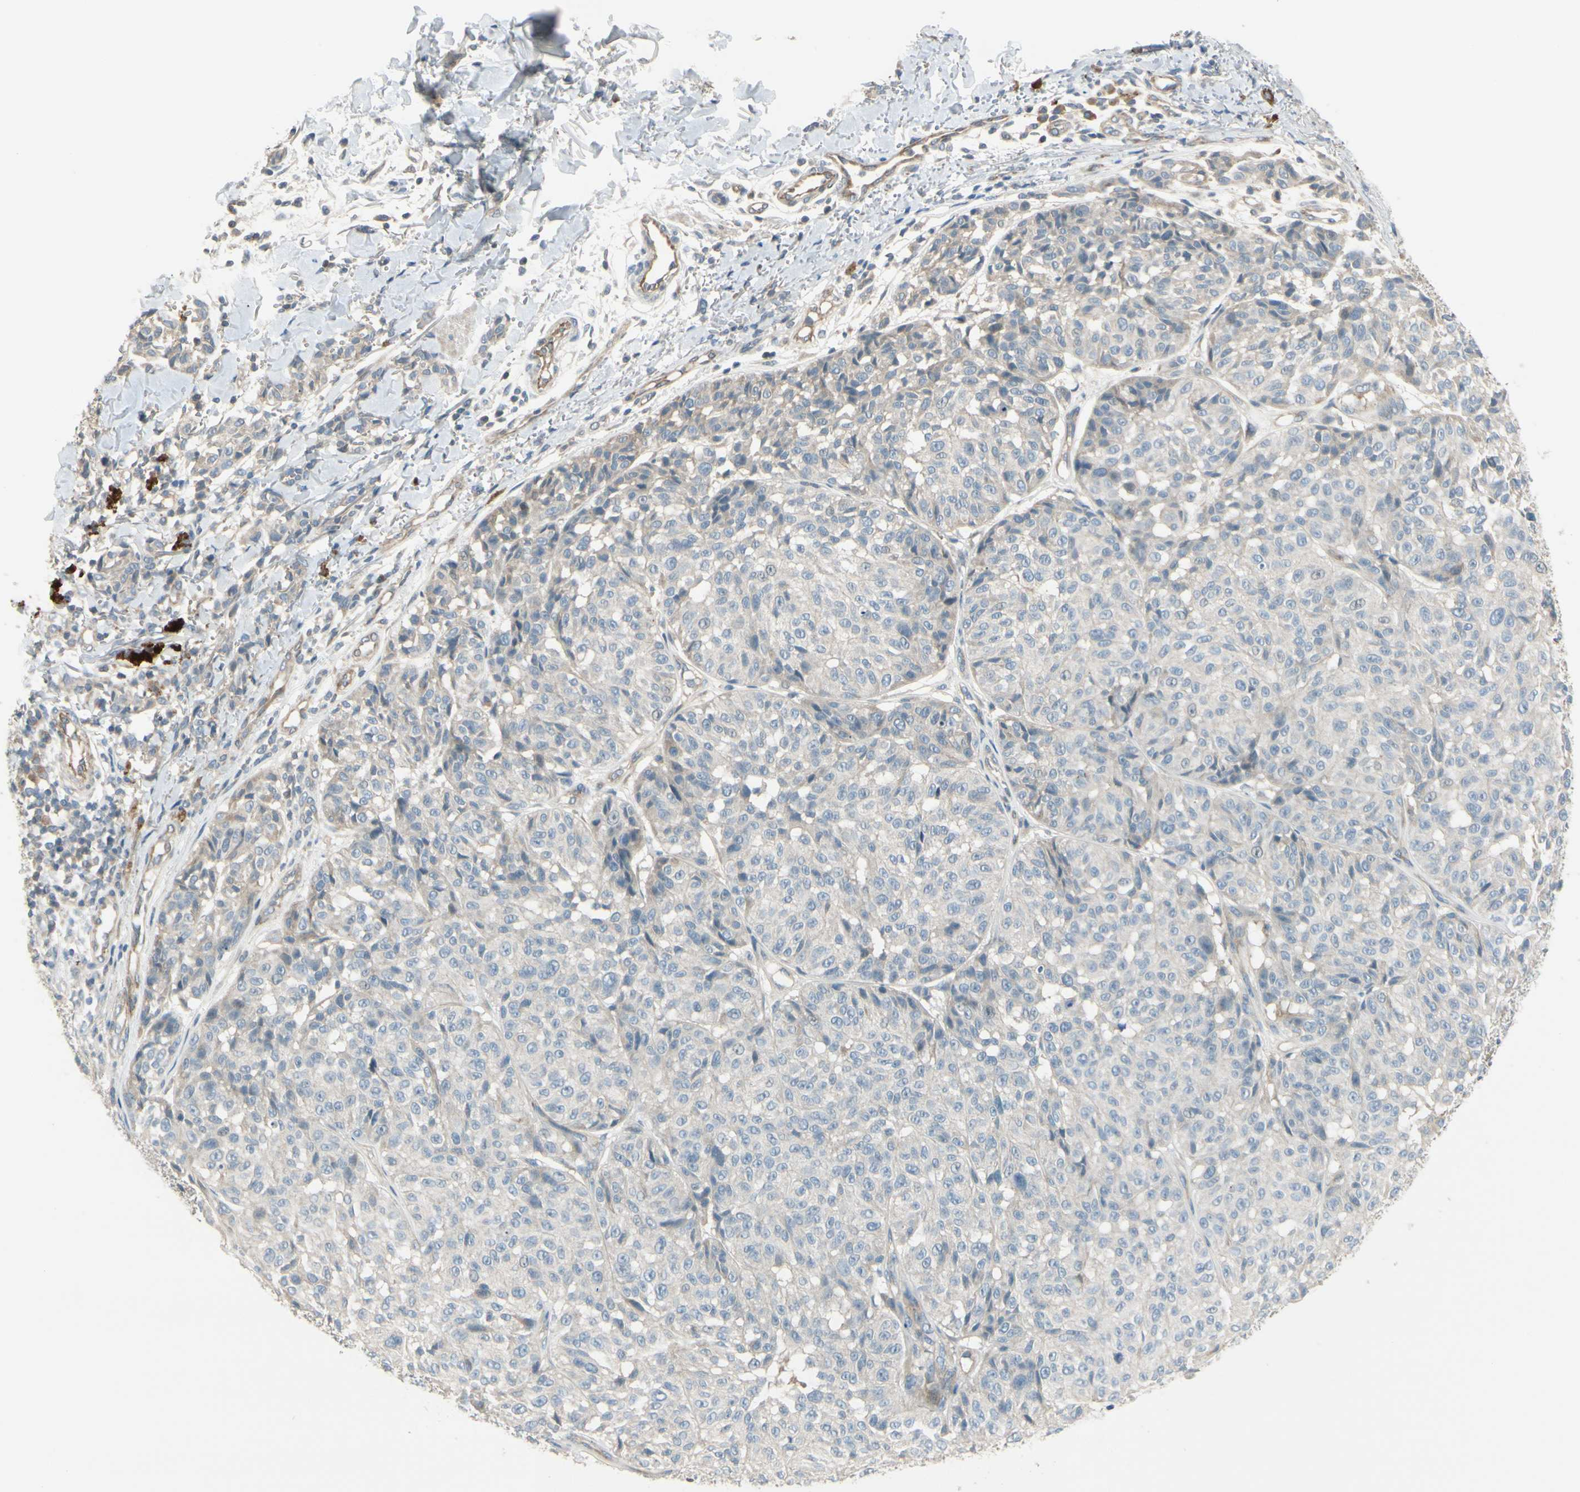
{"staining": {"intensity": "weak", "quantity": "<25%", "location": "cytoplasmic/membranous"}, "tissue": "melanoma", "cell_type": "Tumor cells", "image_type": "cancer", "snomed": [{"axis": "morphology", "description": "Malignant melanoma, NOS"}, {"axis": "topography", "description": "Skin"}], "caption": "DAB (3,3'-diaminobenzidine) immunohistochemical staining of human melanoma exhibits no significant positivity in tumor cells. Nuclei are stained in blue.", "gene": "PPP3CB", "patient": {"sex": "female", "age": 46}}